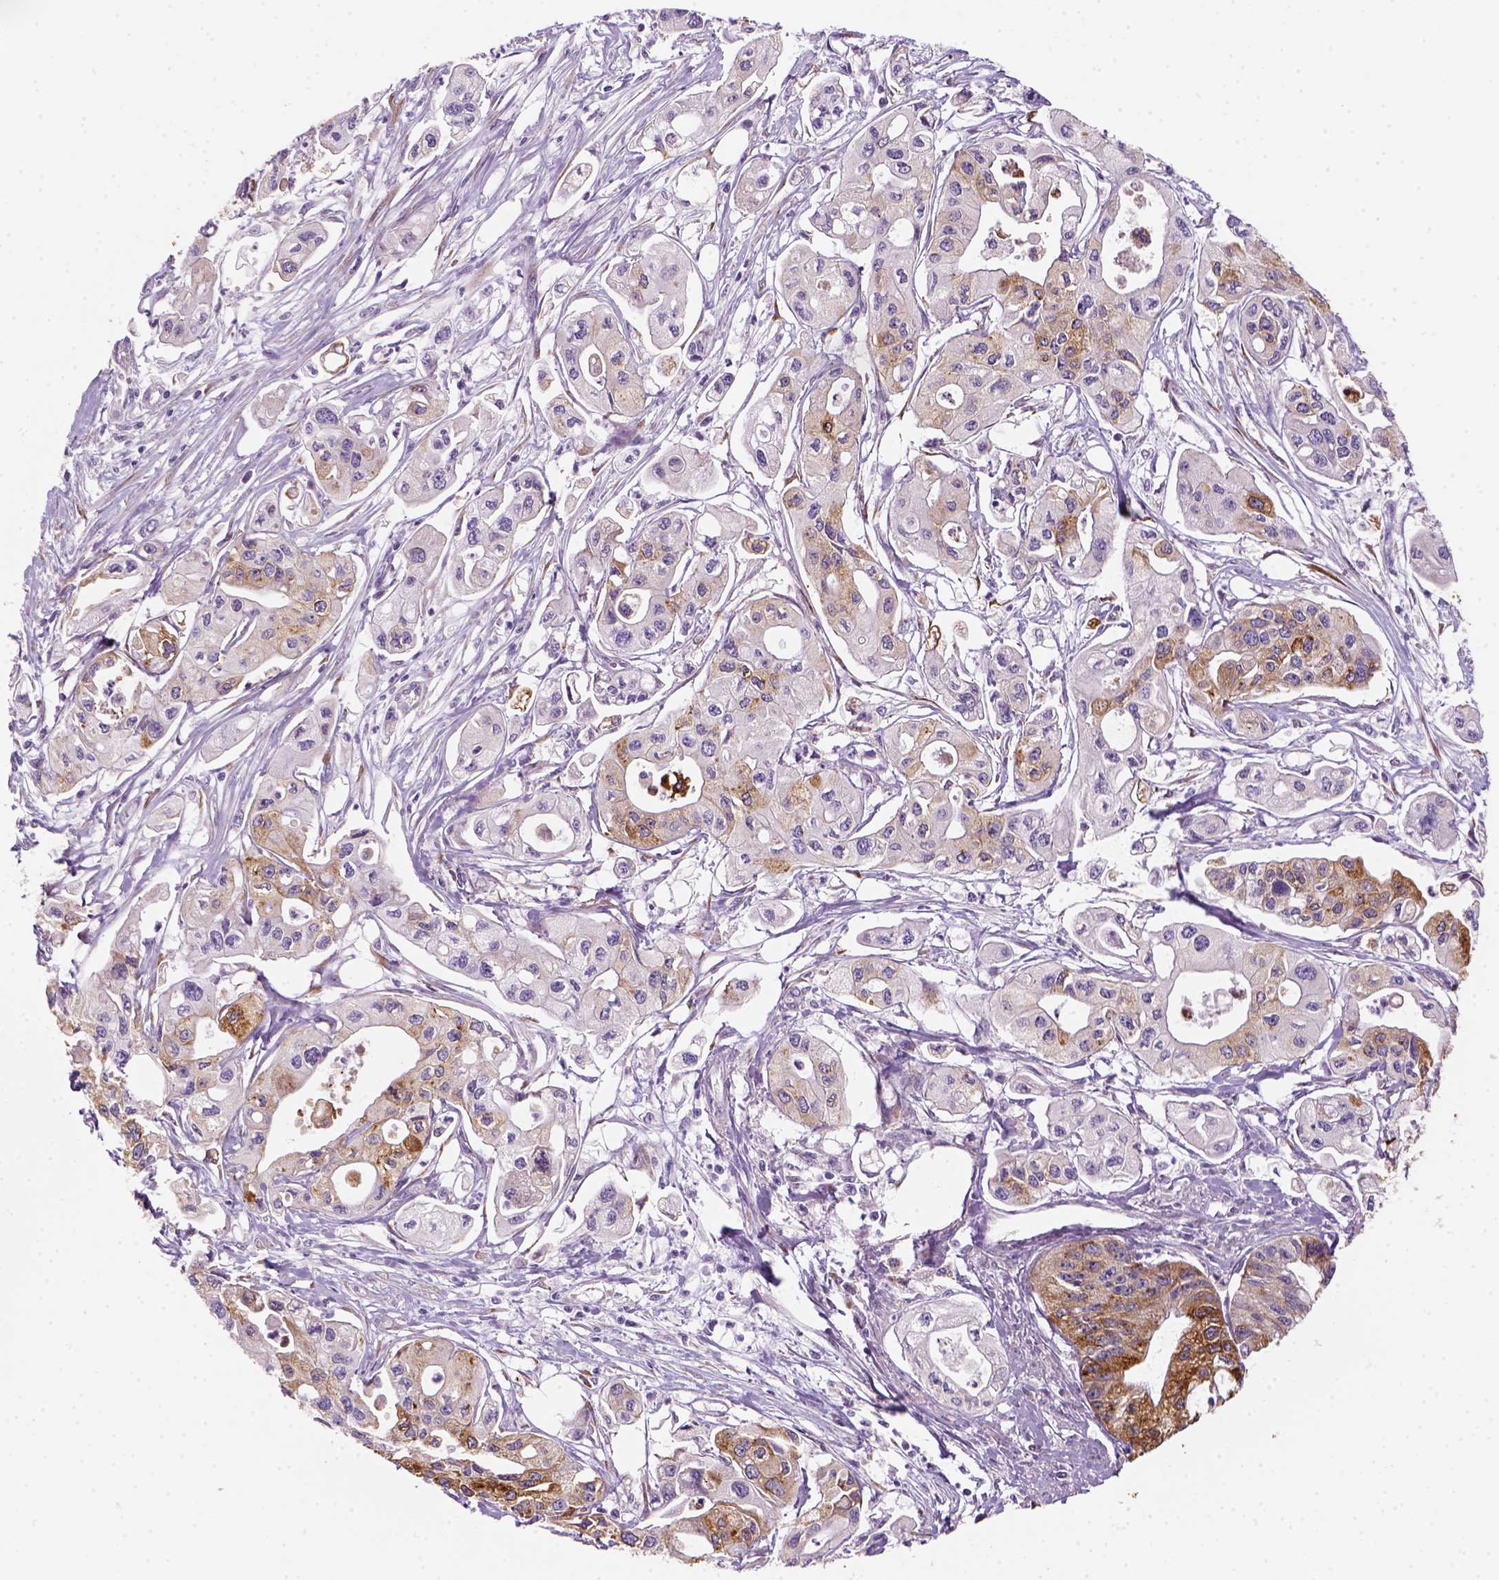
{"staining": {"intensity": "moderate", "quantity": "<25%", "location": "cytoplasmic/membranous"}, "tissue": "pancreatic cancer", "cell_type": "Tumor cells", "image_type": "cancer", "snomed": [{"axis": "morphology", "description": "Adenocarcinoma, NOS"}, {"axis": "topography", "description": "Pancreas"}], "caption": "There is low levels of moderate cytoplasmic/membranous positivity in tumor cells of adenocarcinoma (pancreatic), as demonstrated by immunohistochemical staining (brown color).", "gene": "CES2", "patient": {"sex": "male", "age": 70}}